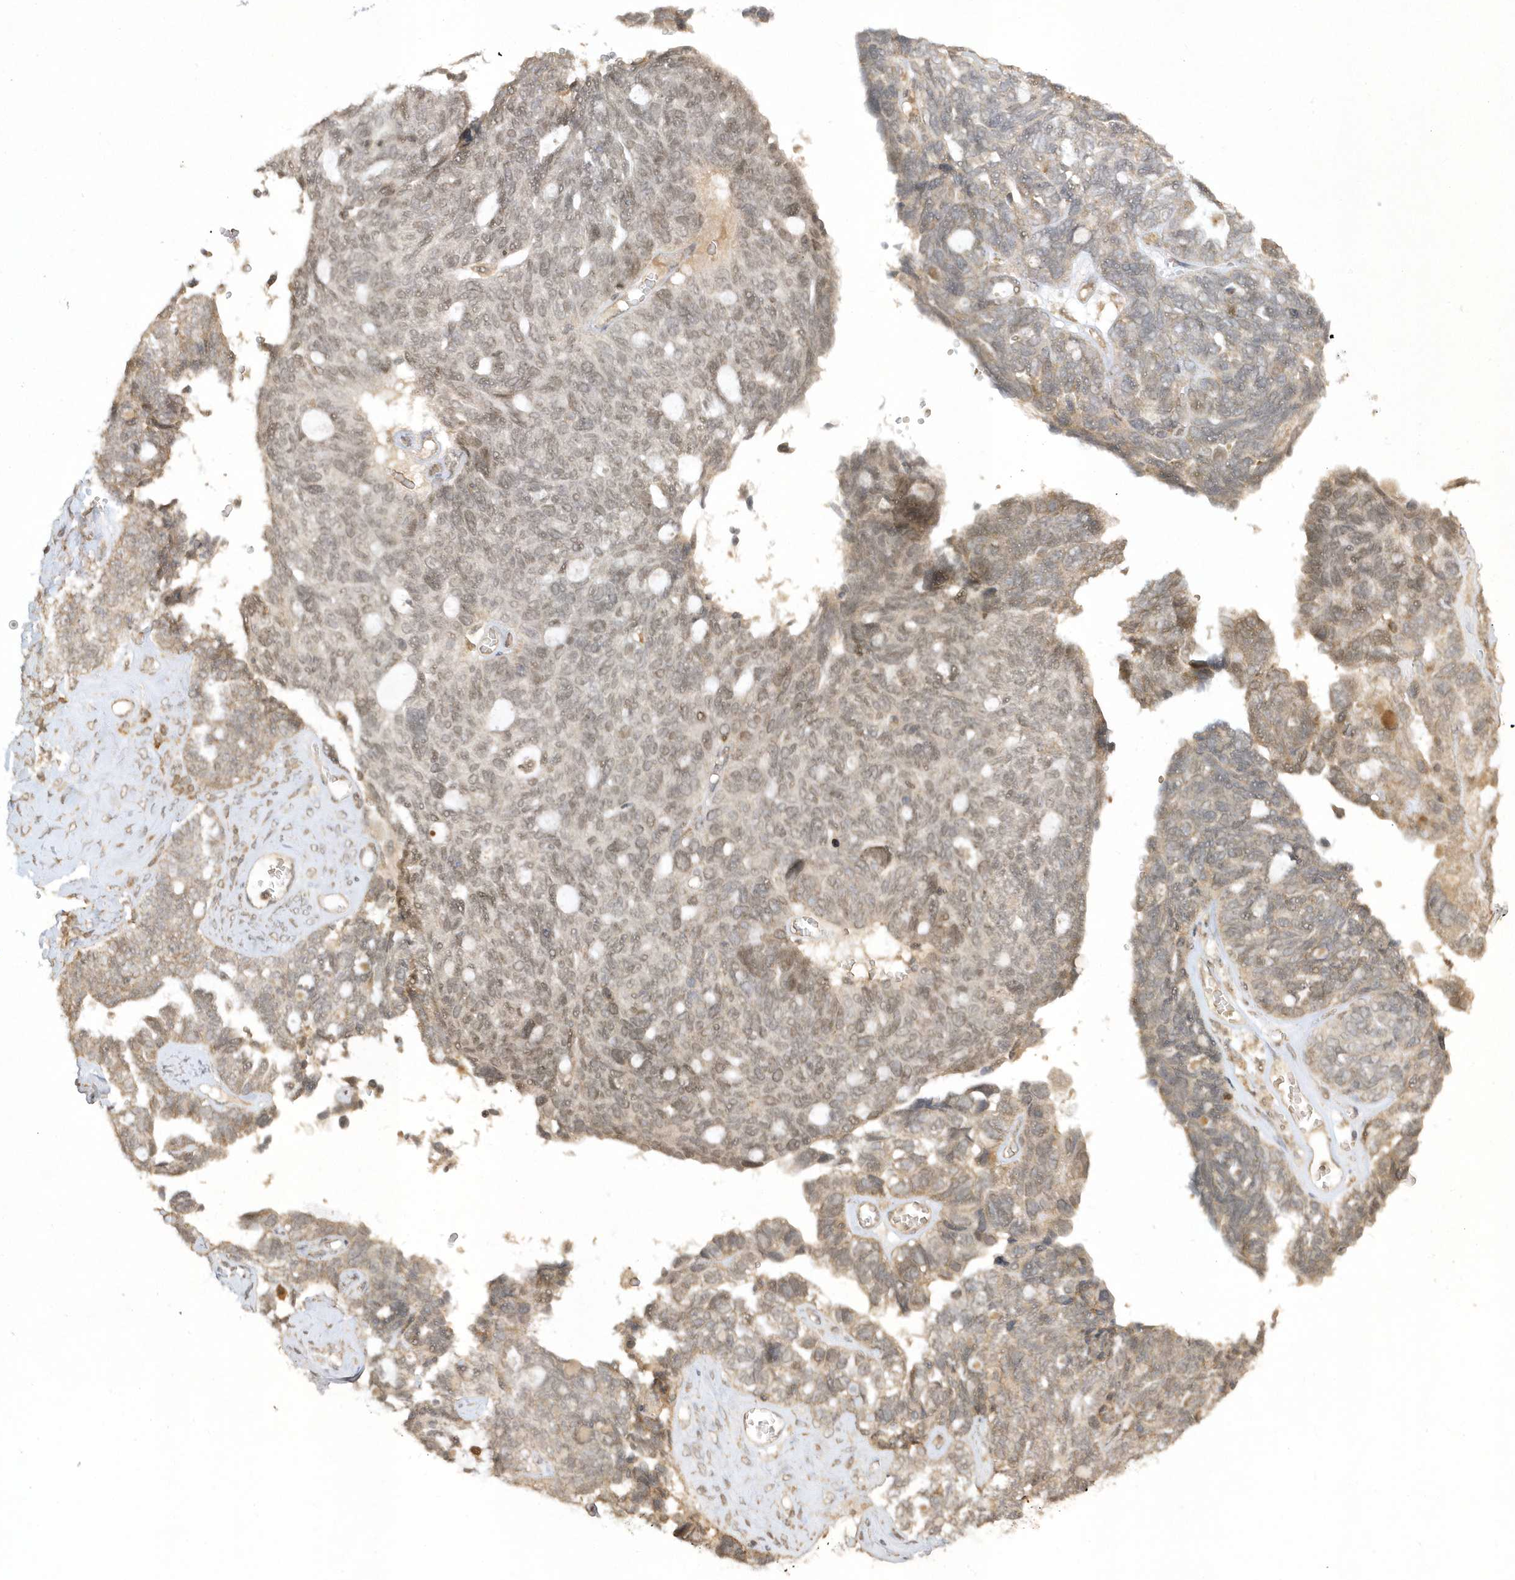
{"staining": {"intensity": "weak", "quantity": ">75%", "location": "cytoplasmic/membranous,nuclear"}, "tissue": "ovarian cancer", "cell_type": "Tumor cells", "image_type": "cancer", "snomed": [{"axis": "morphology", "description": "Cystadenocarcinoma, serous, NOS"}, {"axis": "topography", "description": "Ovary"}], "caption": "Ovarian serous cystadenocarcinoma was stained to show a protein in brown. There is low levels of weak cytoplasmic/membranous and nuclear expression in approximately >75% of tumor cells.", "gene": "ZNF213", "patient": {"sex": "female", "age": 79}}